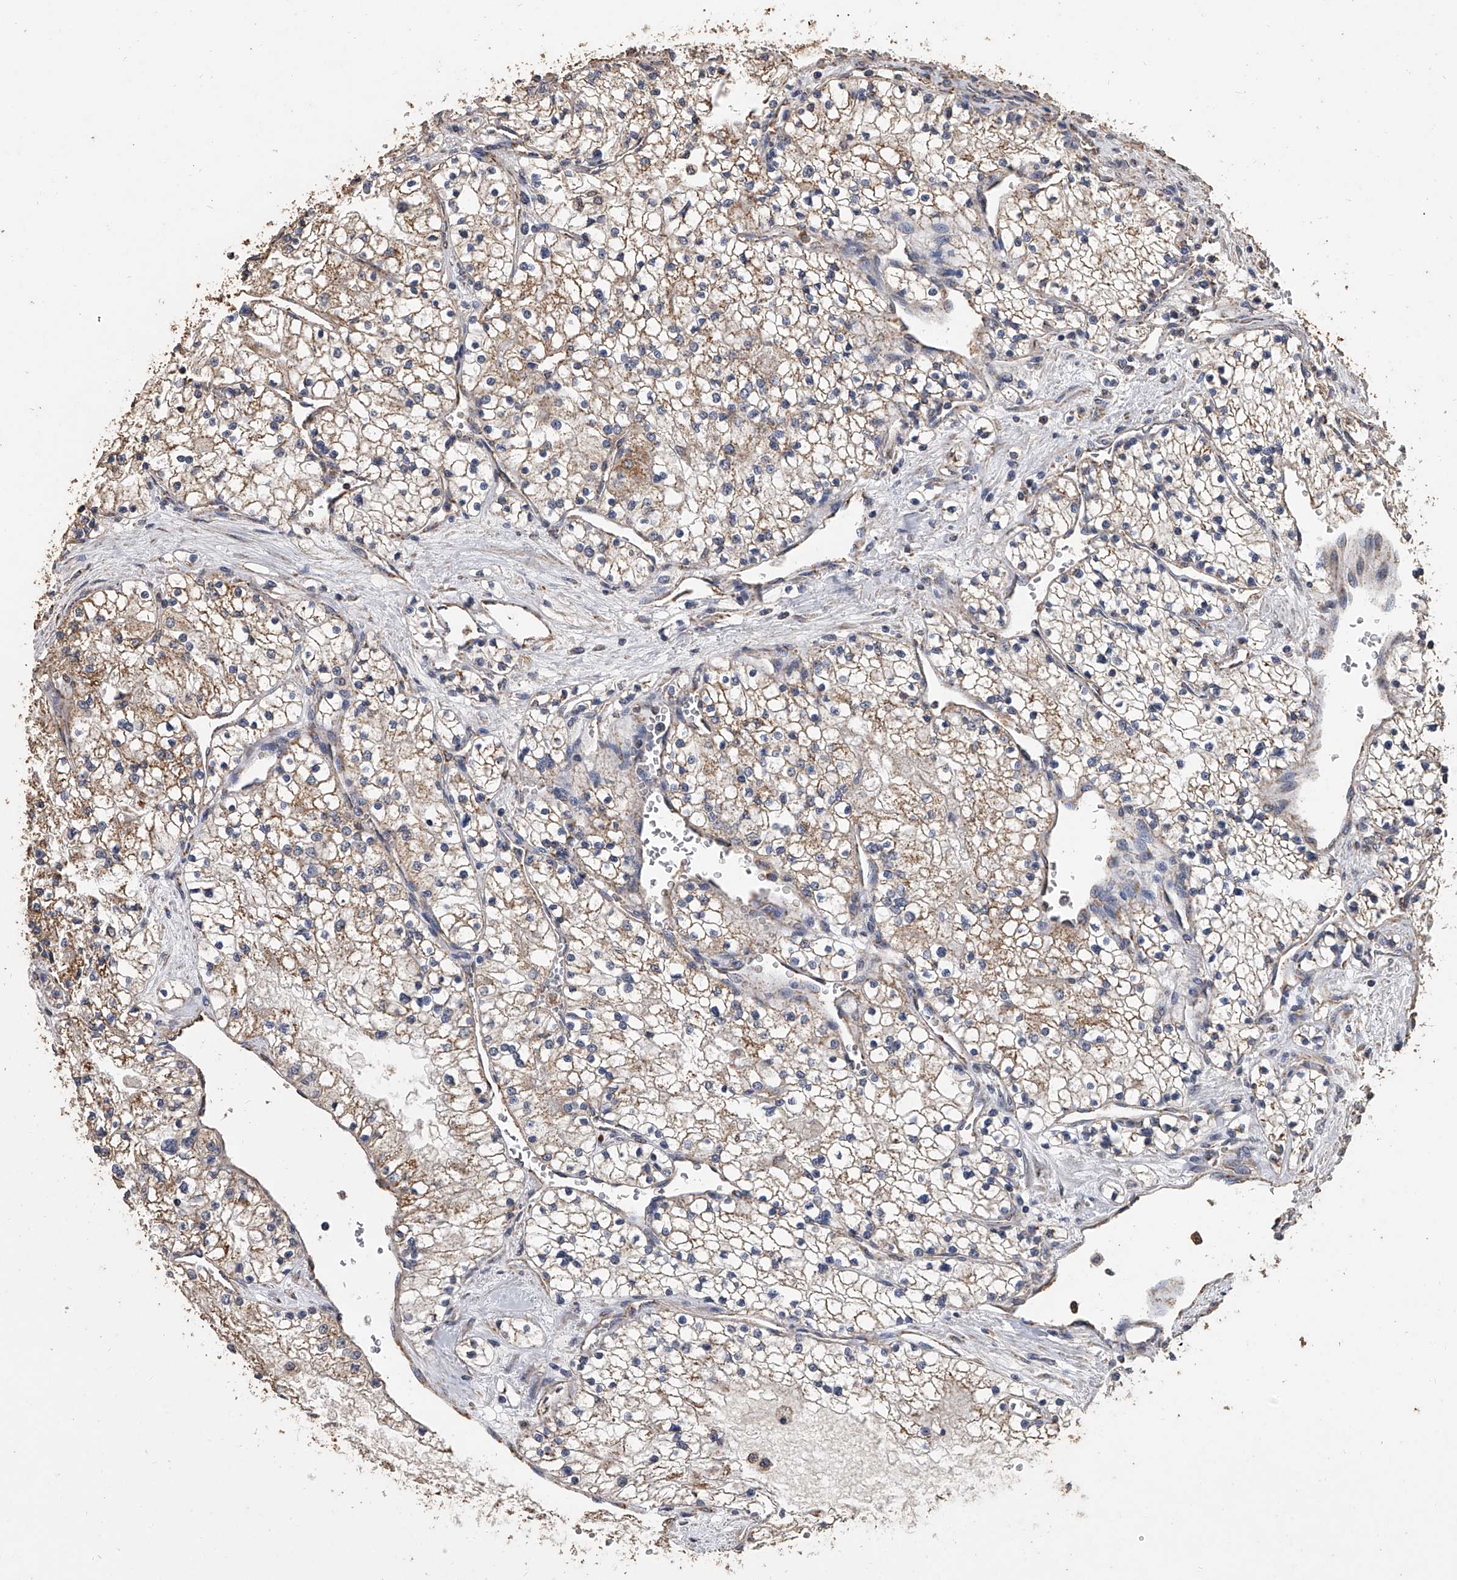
{"staining": {"intensity": "moderate", "quantity": ">75%", "location": "cytoplasmic/membranous"}, "tissue": "renal cancer", "cell_type": "Tumor cells", "image_type": "cancer", "snomed": [{"axis": "morphology", "description": "Normal tissue, NOS"}, {"axis": "morphology", "description": "Adenocarcinoma, NOS"}, {"axis": "topography", "description": "Kidney"}], "caption": "The photomicrograph shows immunohistochemical staining of renal adenocarcinoma. There is moderate cytoplasmic/membranous staining is appreciated in about >75% of tumor cells. Nuclei are stained in blue.", "gene": "MRPL28", "patient": {"sex": "male", "age": 68}}